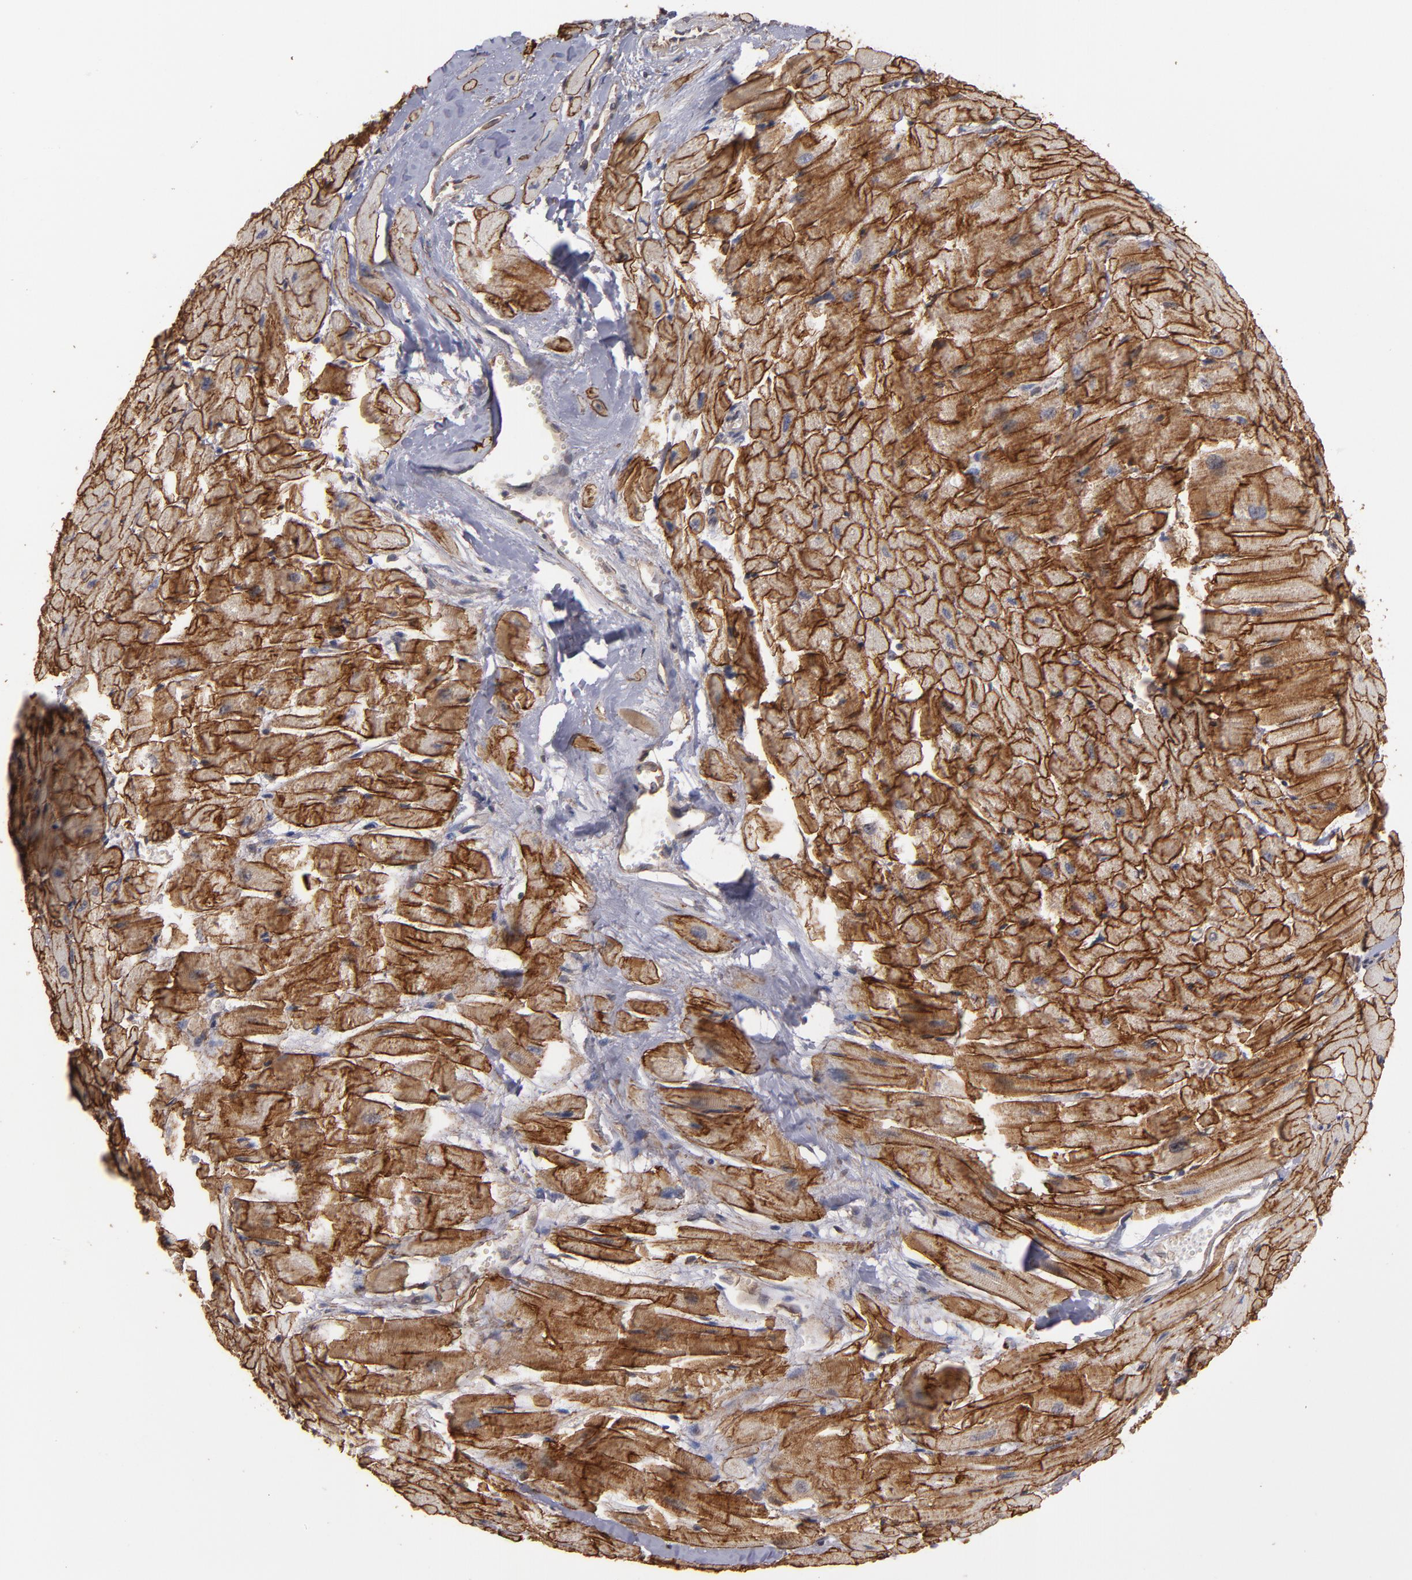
{"staining": {"intensity": "strong", "quantity": ">75%", "location": "cytoplasmic/membranous"}, "tissue": "heart muscle", "cell_type": "Cardiomyocytes", "image_type": "normal", "snomed": [{"axis": "morphology", "description": "Normal tissue, NOS"}, {"axis": "topography", "description": "Heart"}], "caption": "Approximately >75% of cardiomyocytes in normal heart muscle demonstrate strong cytoplasmic/membranous protein positivity as visualized by brown immunohistochemical staining.", "gene": "DMD", "patient": {"sex": "female", "age": 19}}